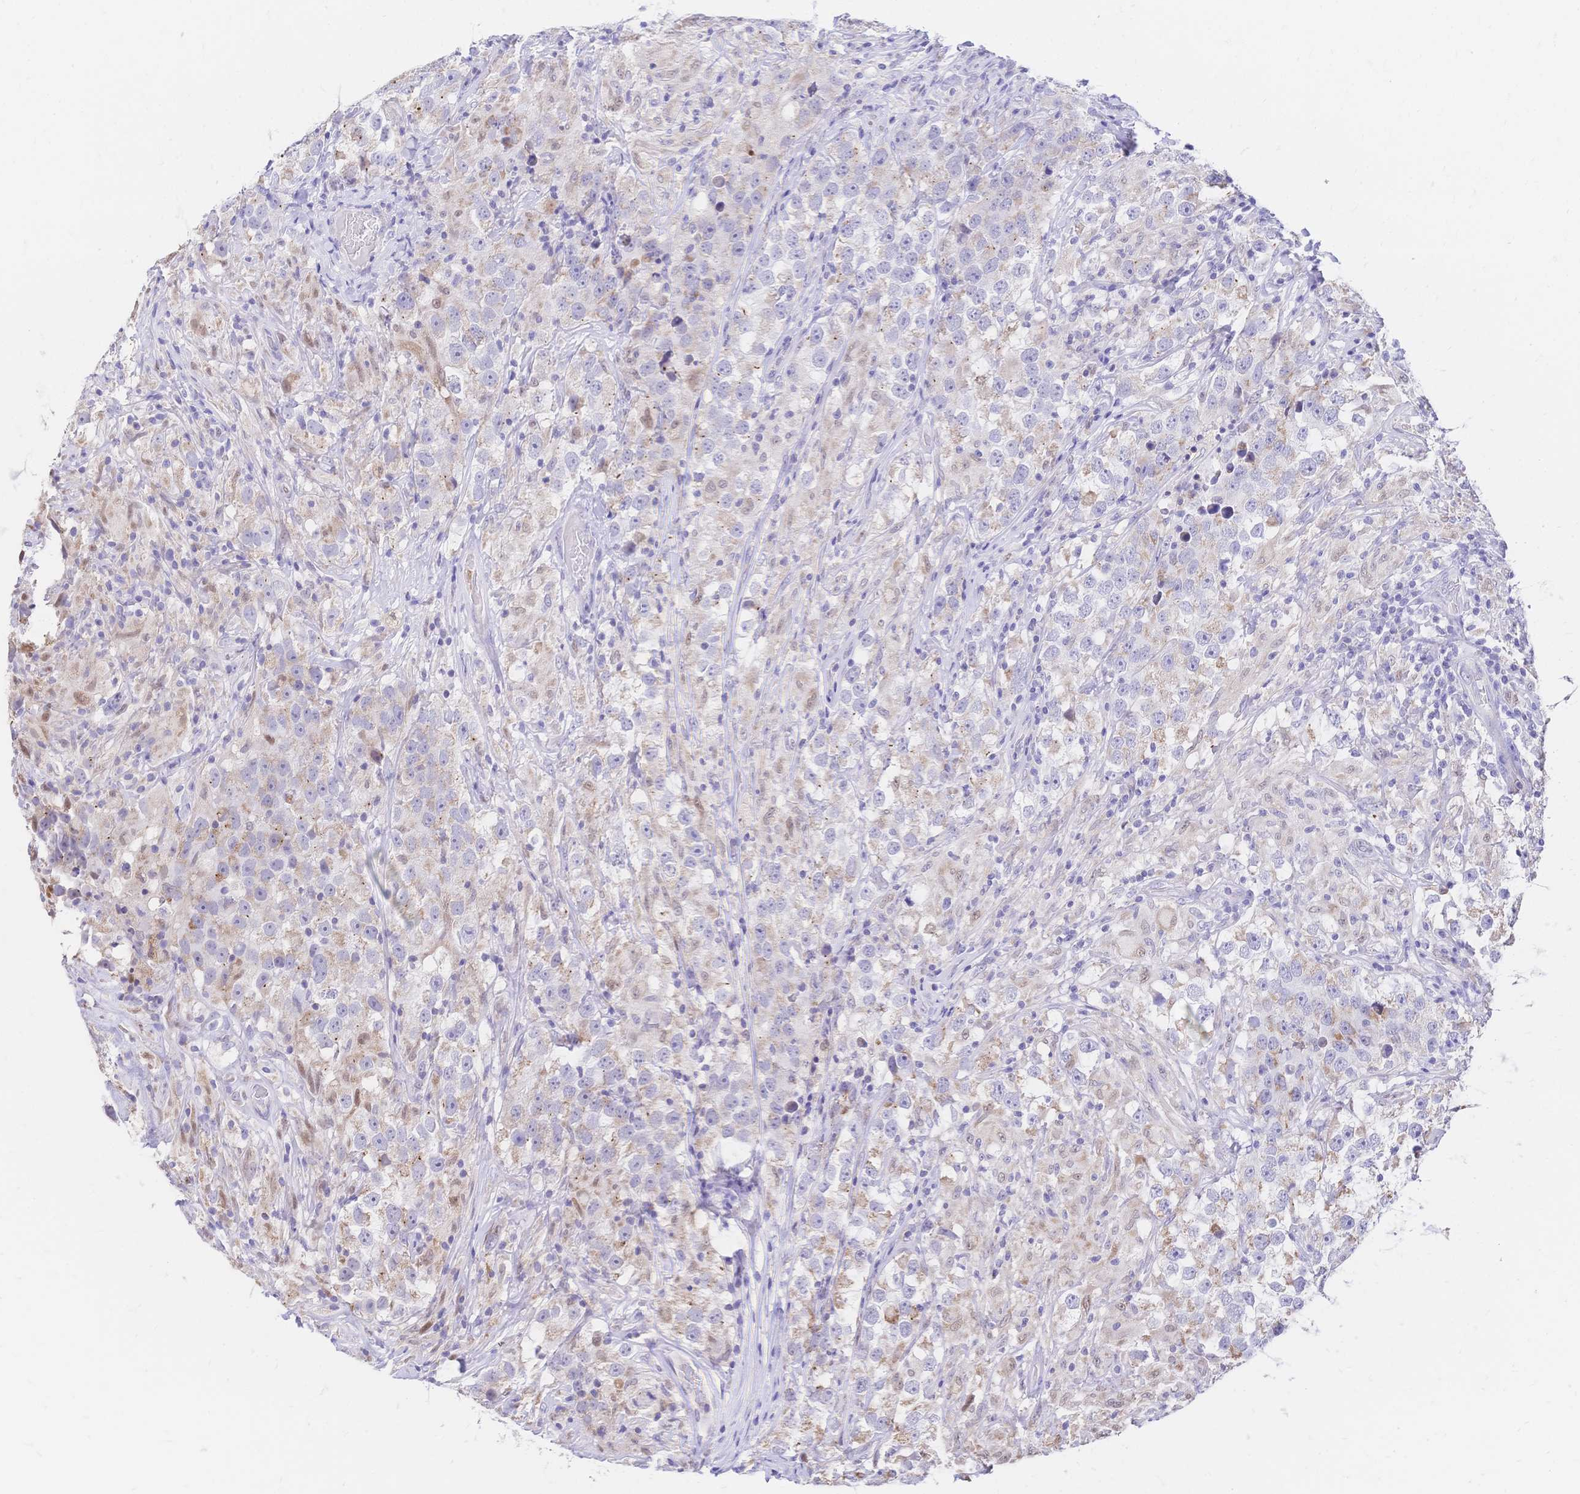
{"staining": {"intensity": "weak", "quantity": "25%-75%", "location": "cytoplasmic/membranous"}, "tissue": "testis cancer", "cell_type": "Tumor cells", "image_type": "cancer", "snomed": [{"axis": "morphology", "description": "Seminoma, NOS"}, {"axis": "topography", "description": "Testis"}], "caption": "Seminoma (testis) stained with DAB immunohistochemistry (IHC) demonstrates low levels of weak cytoplasmic/membranous positivity in approximately 25%-75% of tumor cells. (DAB (3,3'-diaminobenzidine) IHC with brightfield microscopy, high magnification).", "gene": "CLEC18B", "patient": {"sex": "male", "age": 46}}